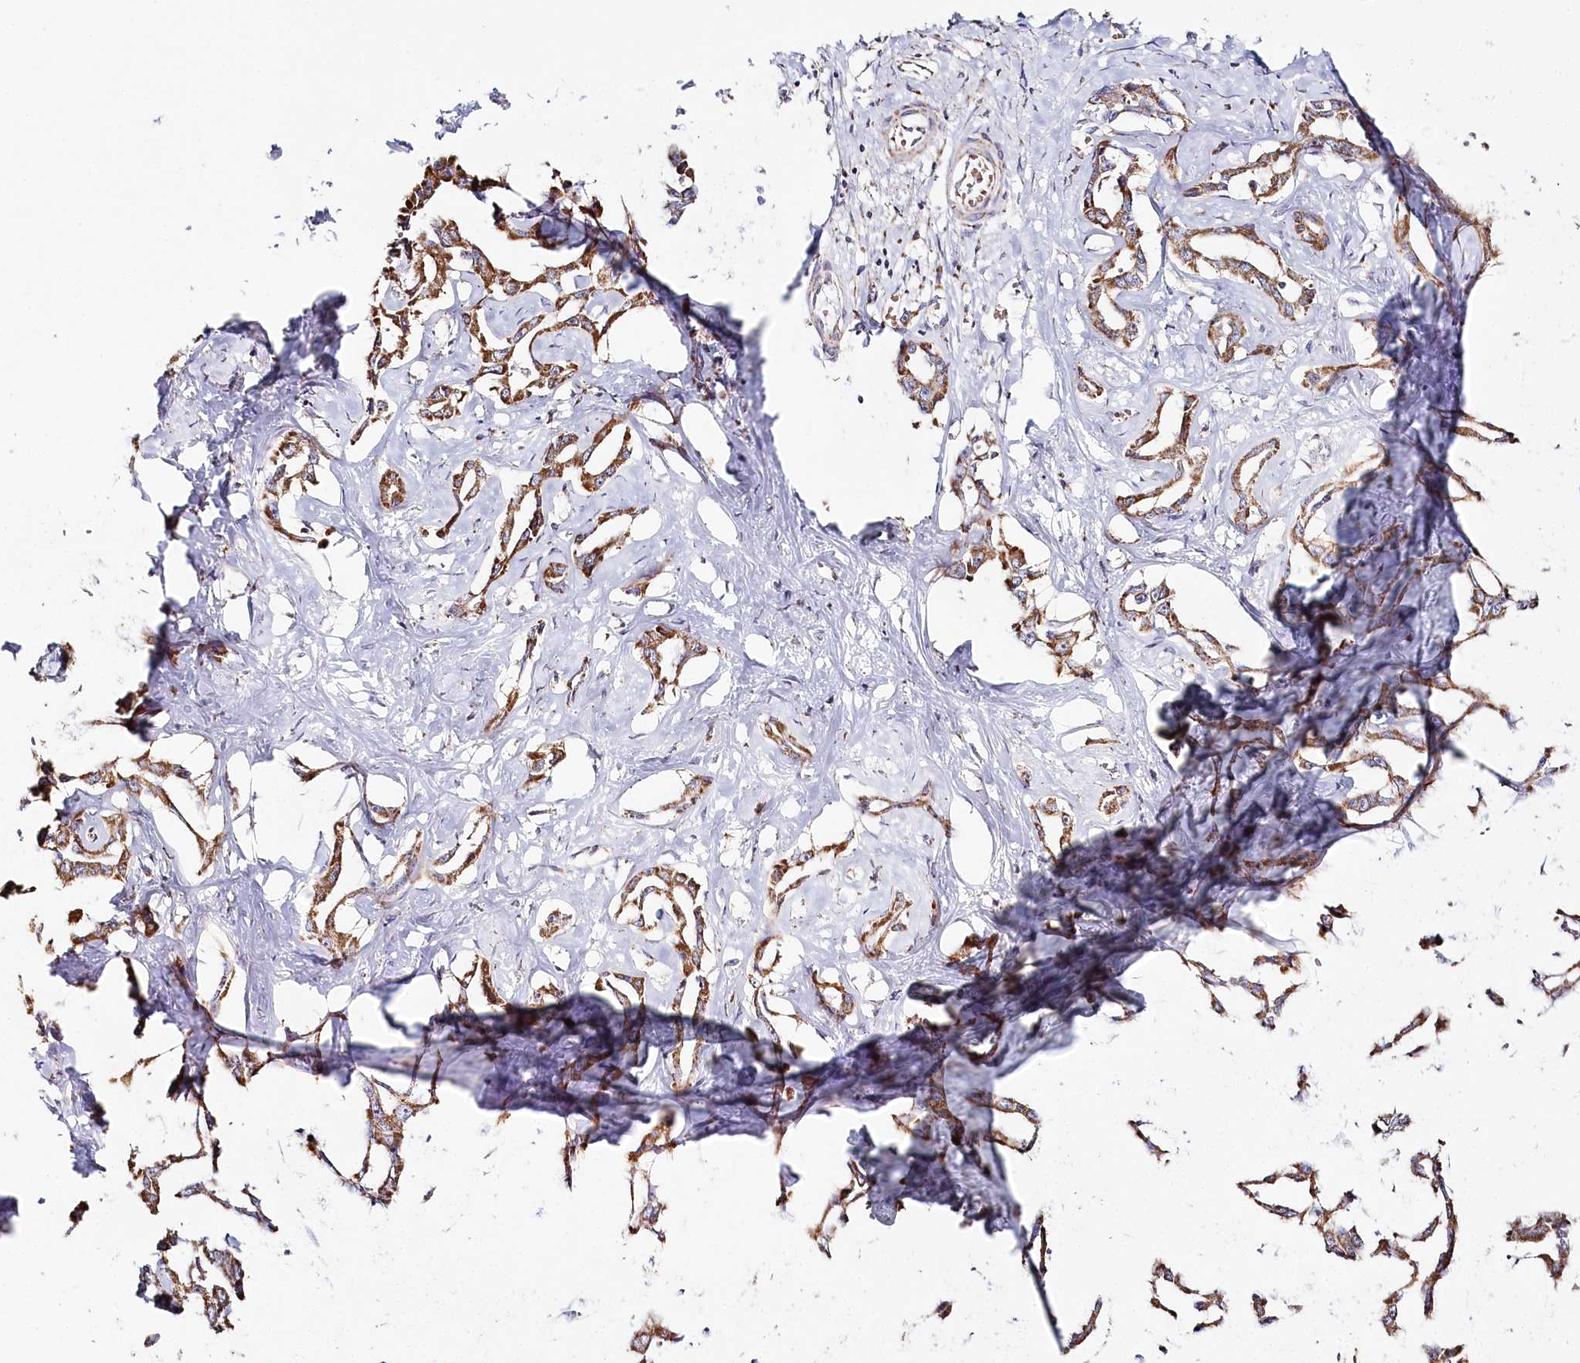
{"staining": {"intensity": "moderate", "quantity": ">75%", "location": "cytoplasmic/membranous"}, "tissue": "liver cancer", "cell_type": "Tumor cells", "image_type": "cancer", "snomed": [{"axis": "morphology", "description": "Cholangiocarcinoma"}, {"axis": "topography", "description": "Liver"}], "caption": "A histopathology image showing moderate cytoplasmic/membranous staining in approximately >75% of tumor cells in liver cancer, as visualized by brown immunohistochemical staining.", "gene": "MMP25", "patient": {"sex": "male", "age": 59}}